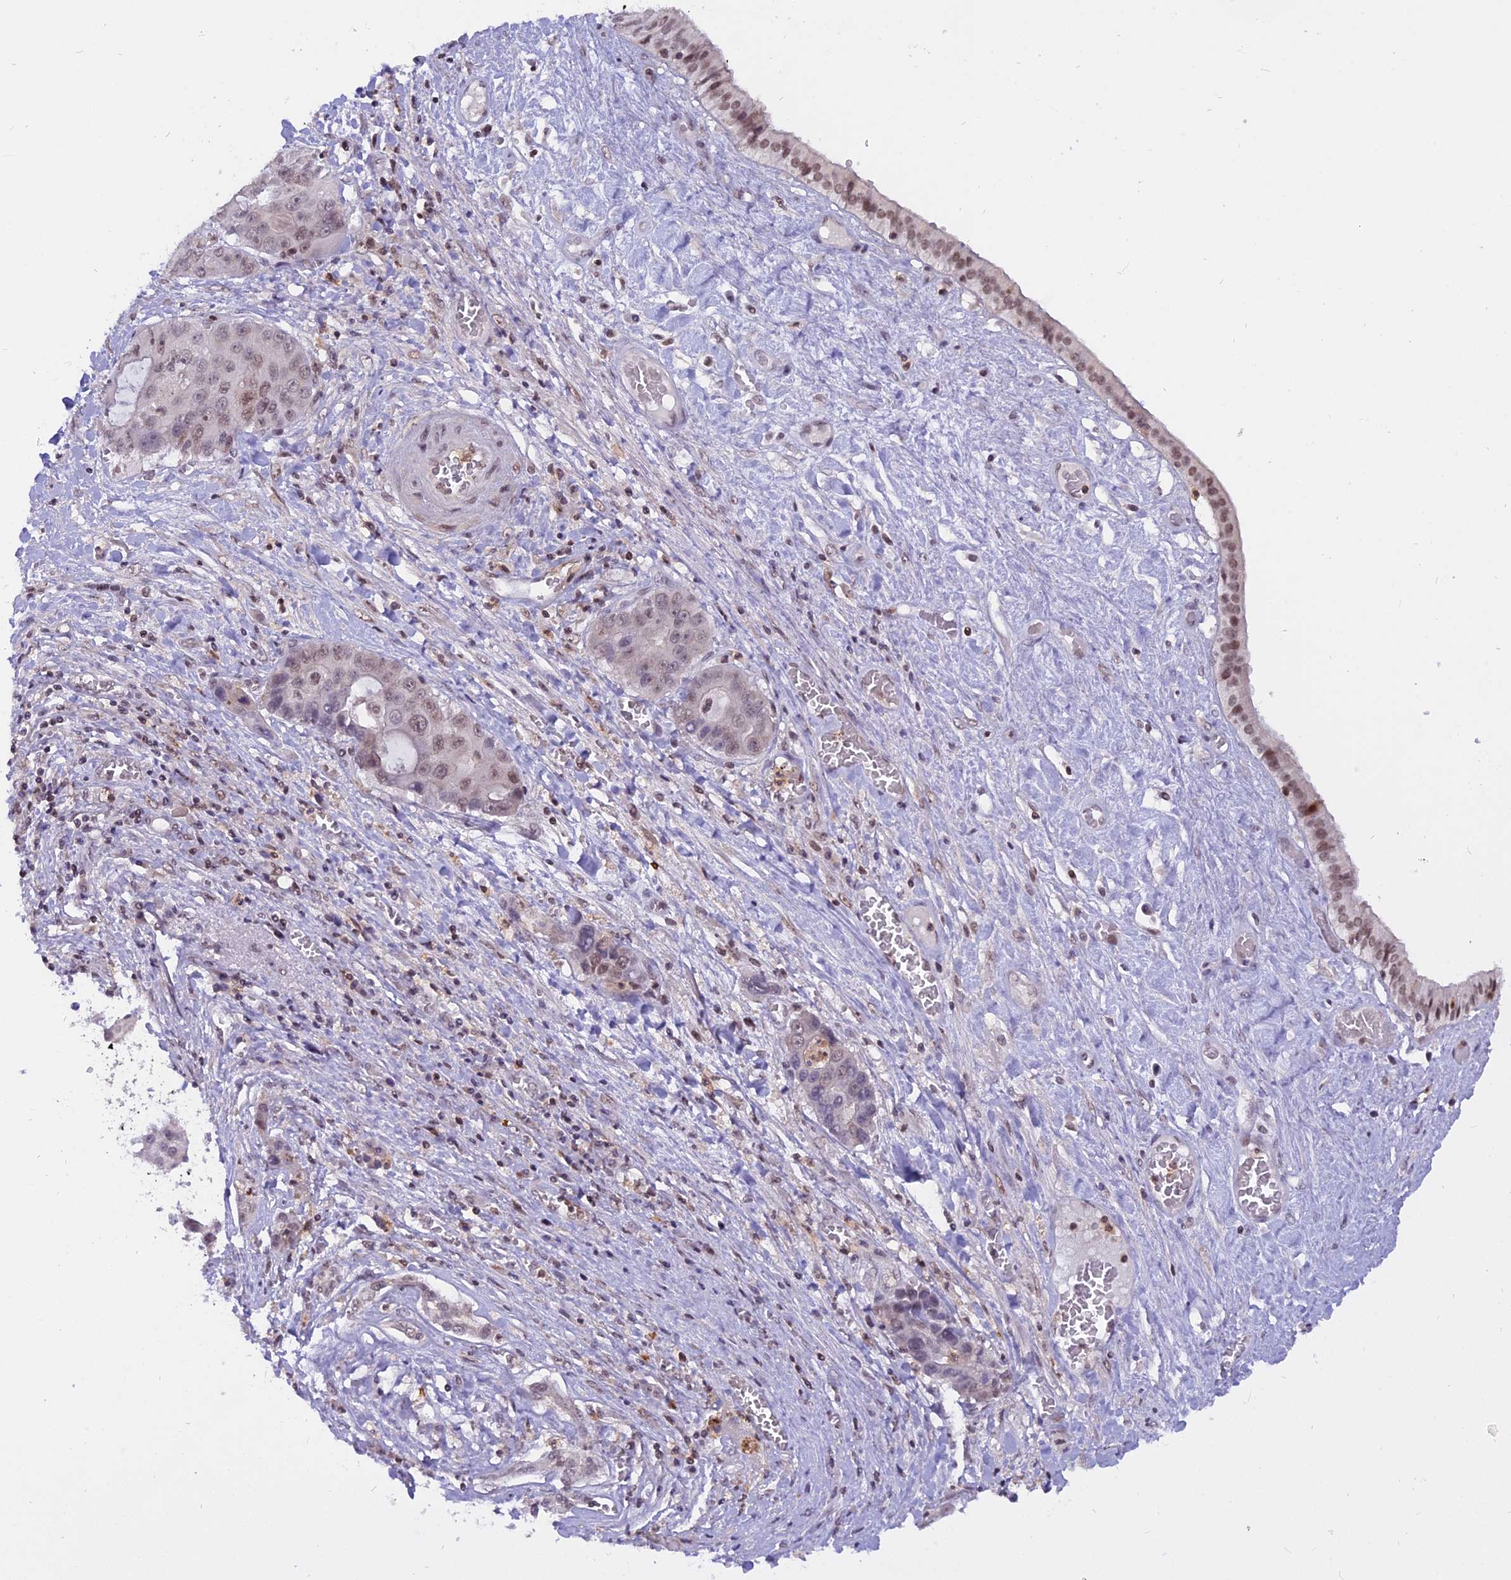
{"staining": {"intensity": "weak", "quantity": ">75%", "location": "nuclear"}, "tissue": "liver cancer", "cell_type": "Tumor cells", "image_type": "cancer", "snomed": [{"axis": "morphology", "description": "Cholangiocarcinoma"}, {"axis": "topography", "description": "Liver"}], "caption": "Protein staining by immunohistochemistry shows weak nuclear expression in about >75% of tumor cells in liver cholangiocarcinoma.", "gene": "TADA3", "patient": {"sex": "male", "age": 67}}